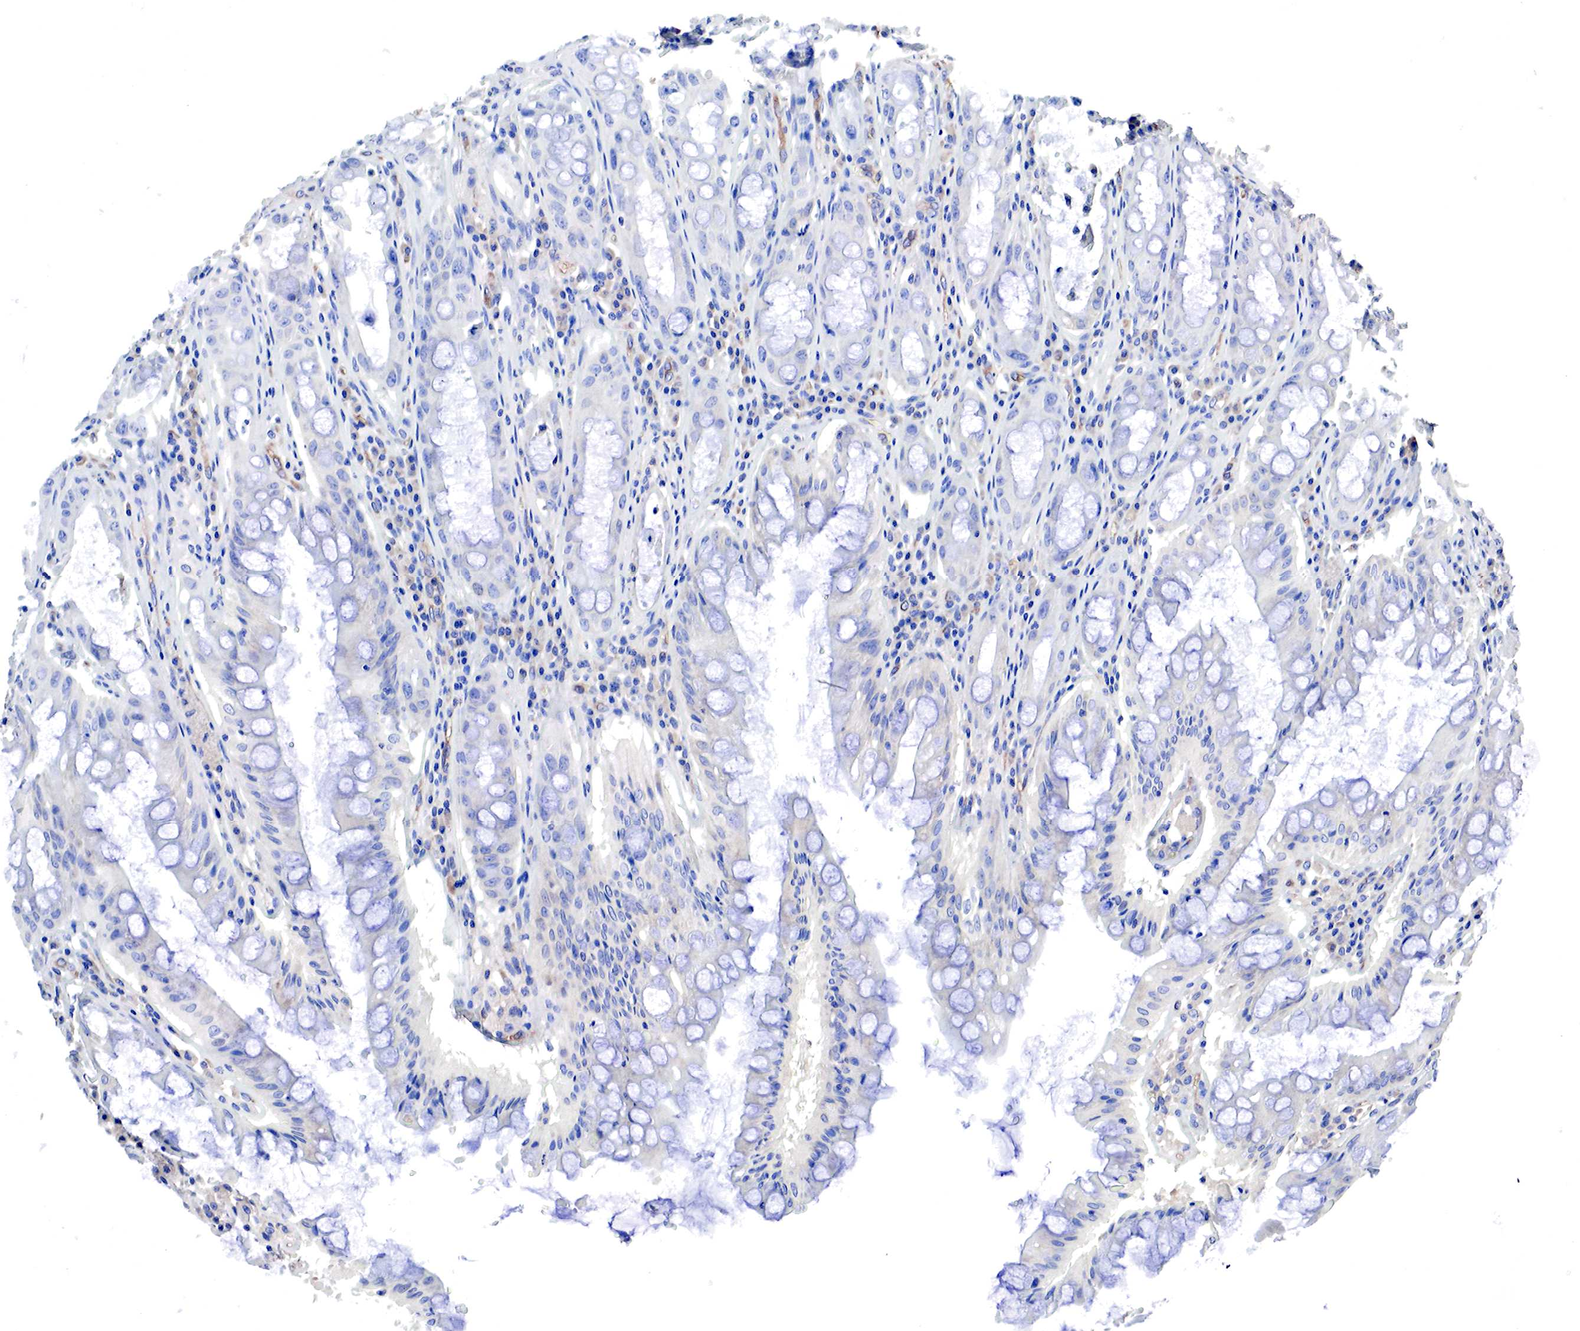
{"staining": {"intensity": "negative", "quantity": "none", "location": "none"}, "tissue": "rectum", "cell_type": "Glandular cells", "image_type": "normal", "snomed": [{"axis": "morphology", "description": "Normal tissue, NOS"}, {"axis": "topography", "description": "Rectum"}], "caption": "Immunohistochemical staining of unremarkable rectum reveals no significant expression in glandular cells. (DAB (3,3'-diaminobenzidine) immunohistochemistry with hematoxylin counter stain).", "gene": "MSN", "patient": {"sex": "female", "age": 60}}